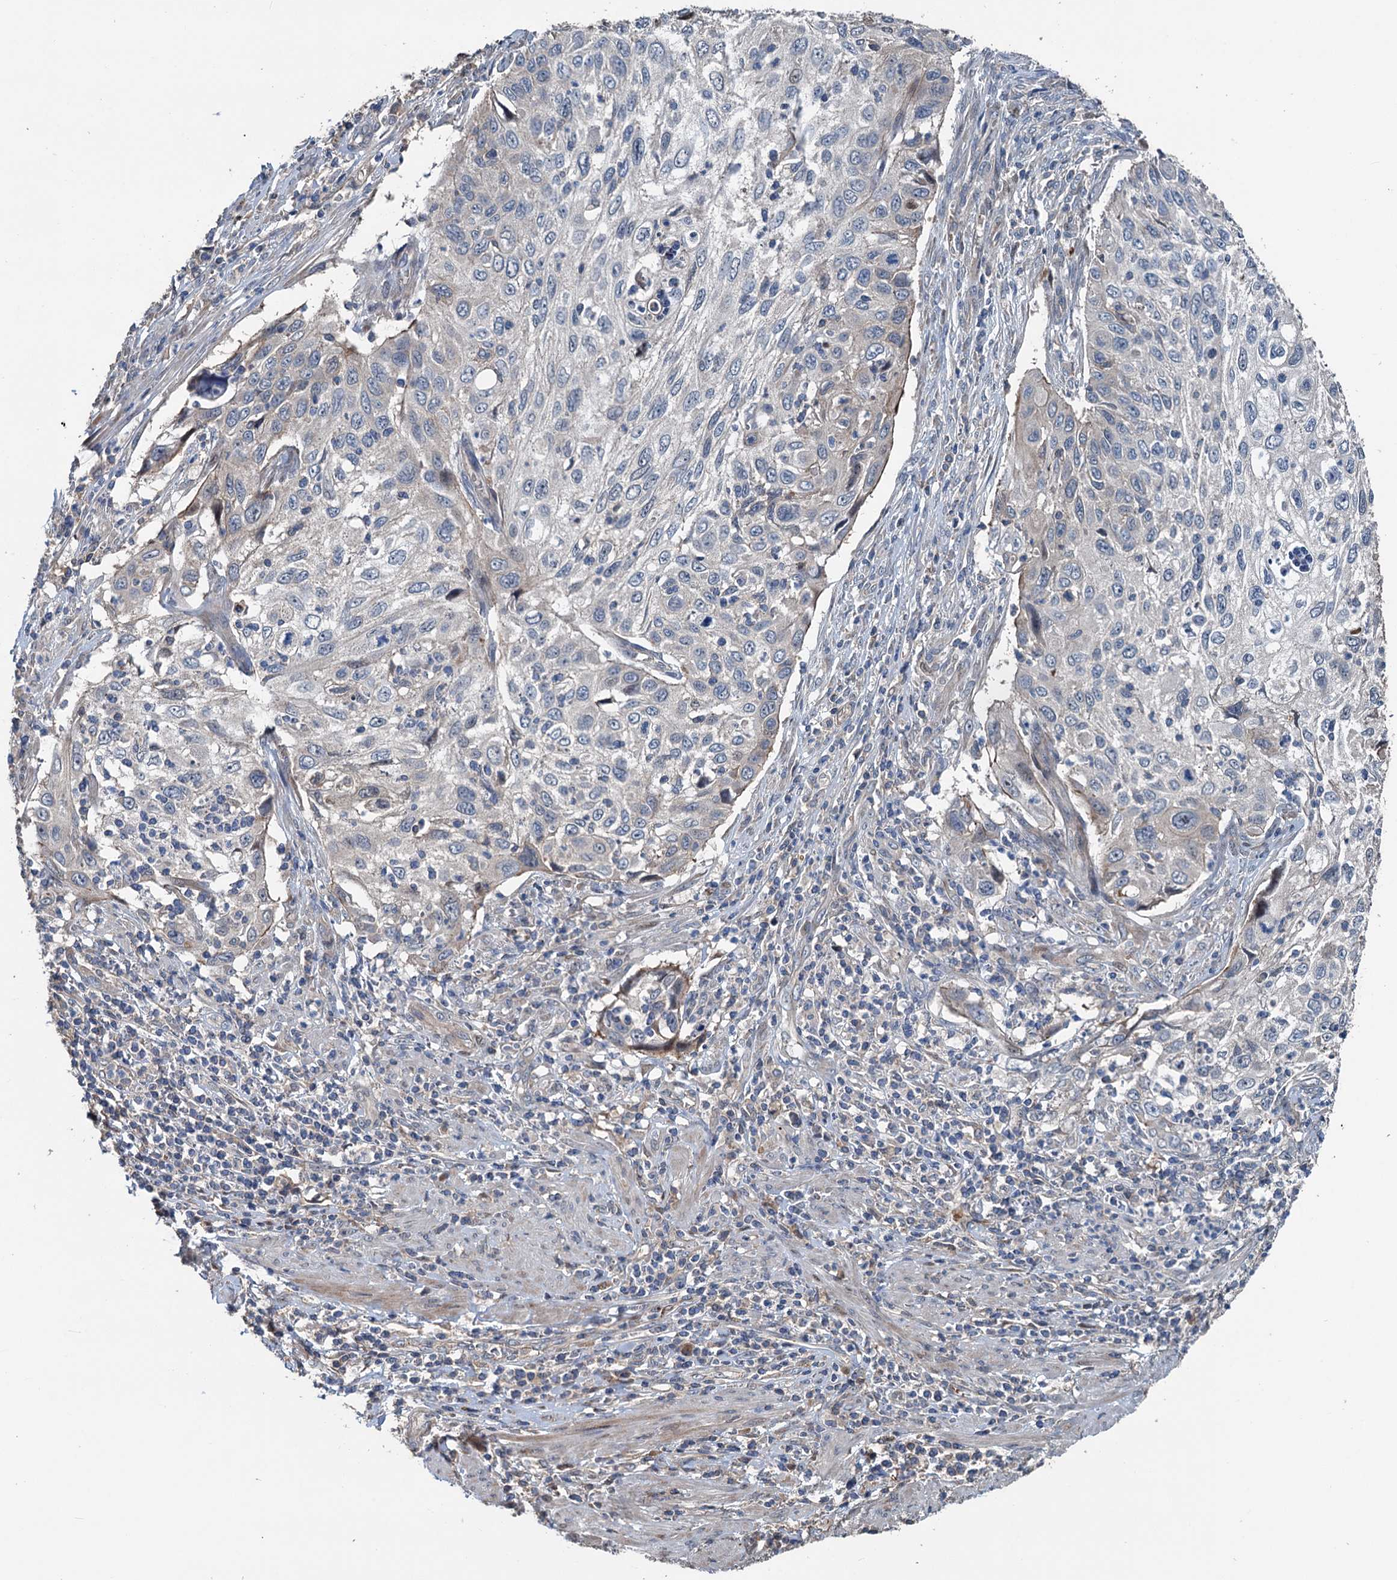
{"staining": {"intensity": "negative", "quantity": "none", "location": "none"}, "tissue": "cervical cancer", "cell_type": "Tumor cells", "image_type": "cancer", "snomed": [{"axis": "morphology", "description": "Squamous cell carcinoma, NOS"}, {"axis": "topography", "description": "Cervix"}], "caption": "This is an immunohistochemistry (IHC) histopathology image of human cervical squamous cell carcinoma. There is no positivity in tumor cells.", "gene": "TEDC1", "patient": {"sex": "female", "age": 70}}